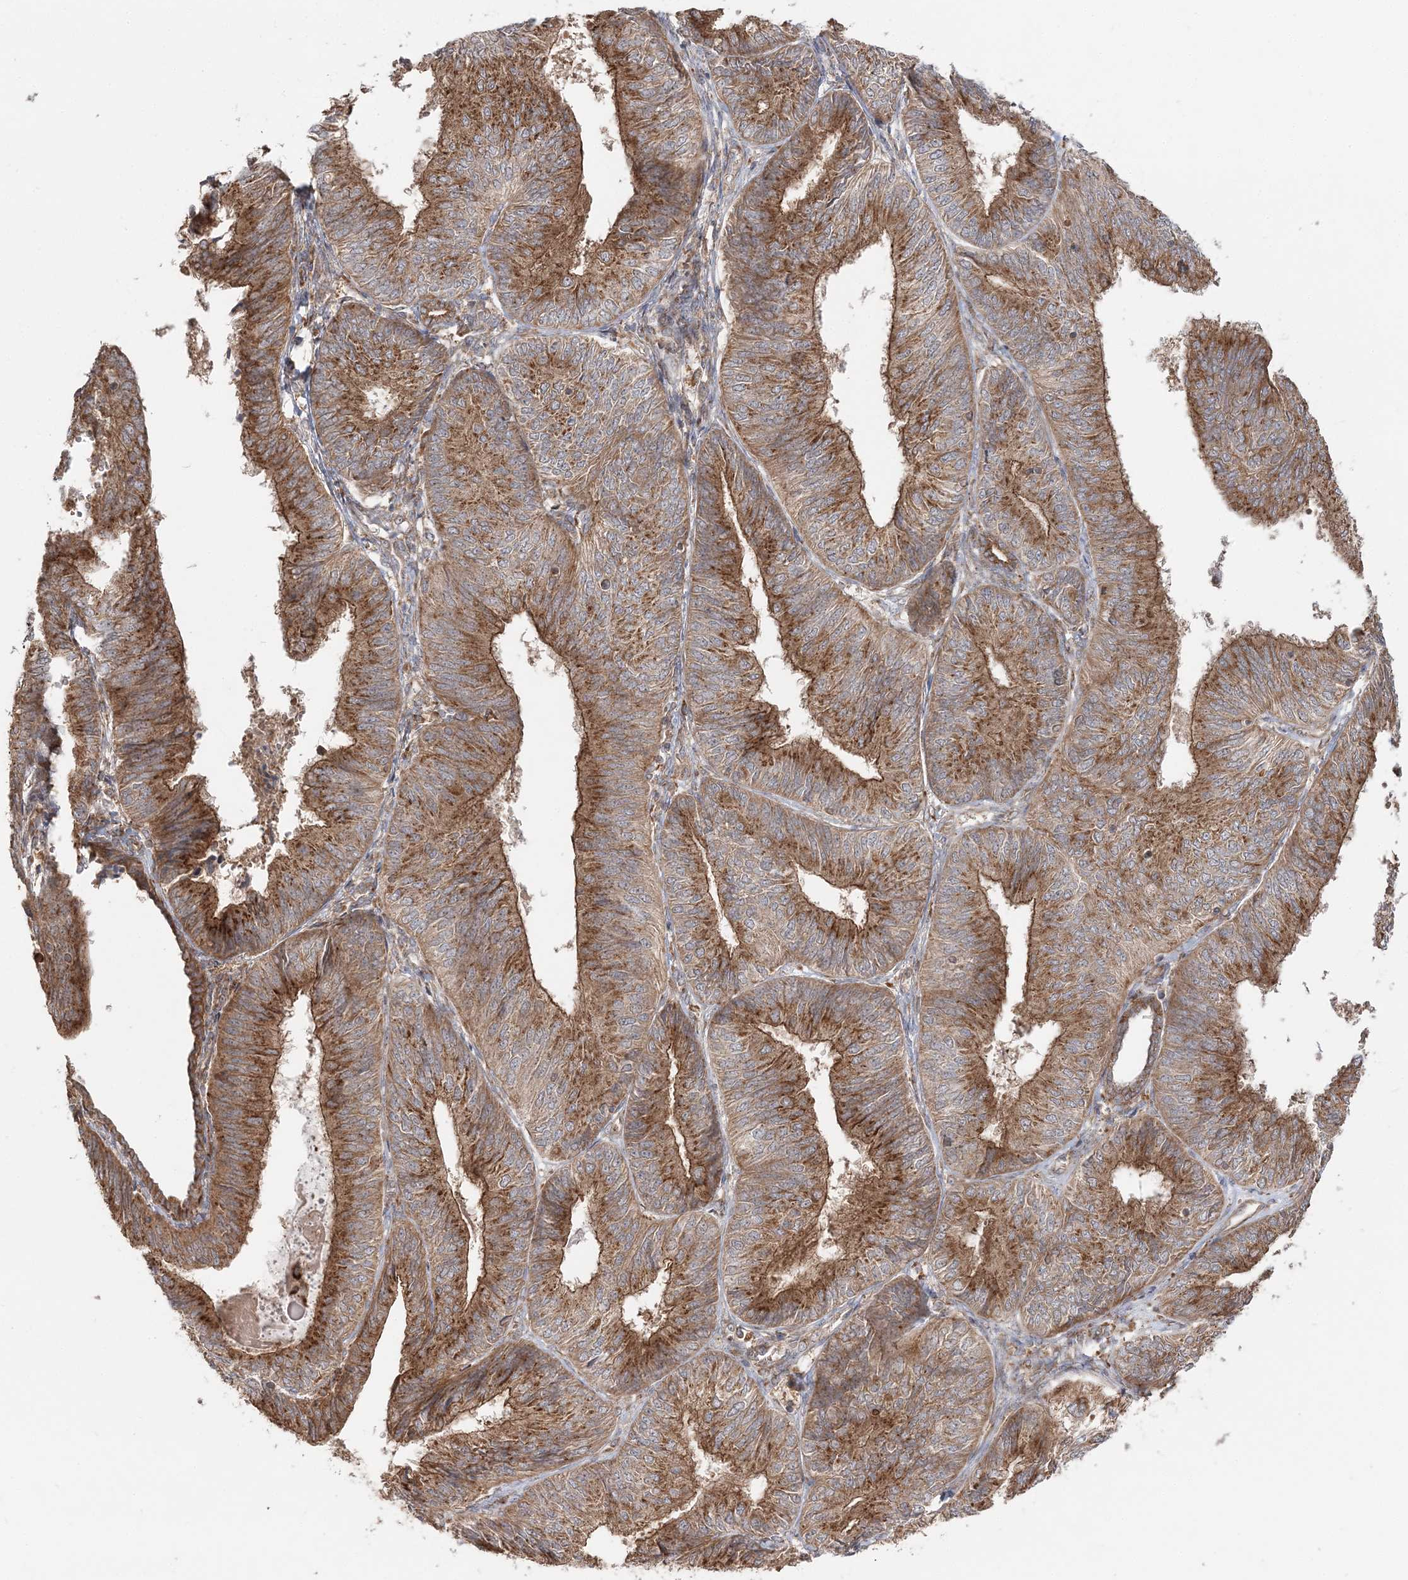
{"staining": {"intensity": "strong", "quantity": ">75%", "location": "cytoplasmic/membranous"}, "tissue": "endometrial cancer", "cell_type": "Tumor cells", "image_type": "cancer", "snomed": [{"axis": "morphology", "description": "Adenocarcinoma, NOS"}, {"axis": "topography", "description": "Endometrium"}], "caption": "IHC histopathology image of human endometrial adenocarcinoma stained for a protein (brown), which demonstrates high levels of strong cytoplasmic/membranous staining in approximately >75% of tumor cells.", "gene": "ABCC3", "patient": {"sex": "female", "age": 58}}